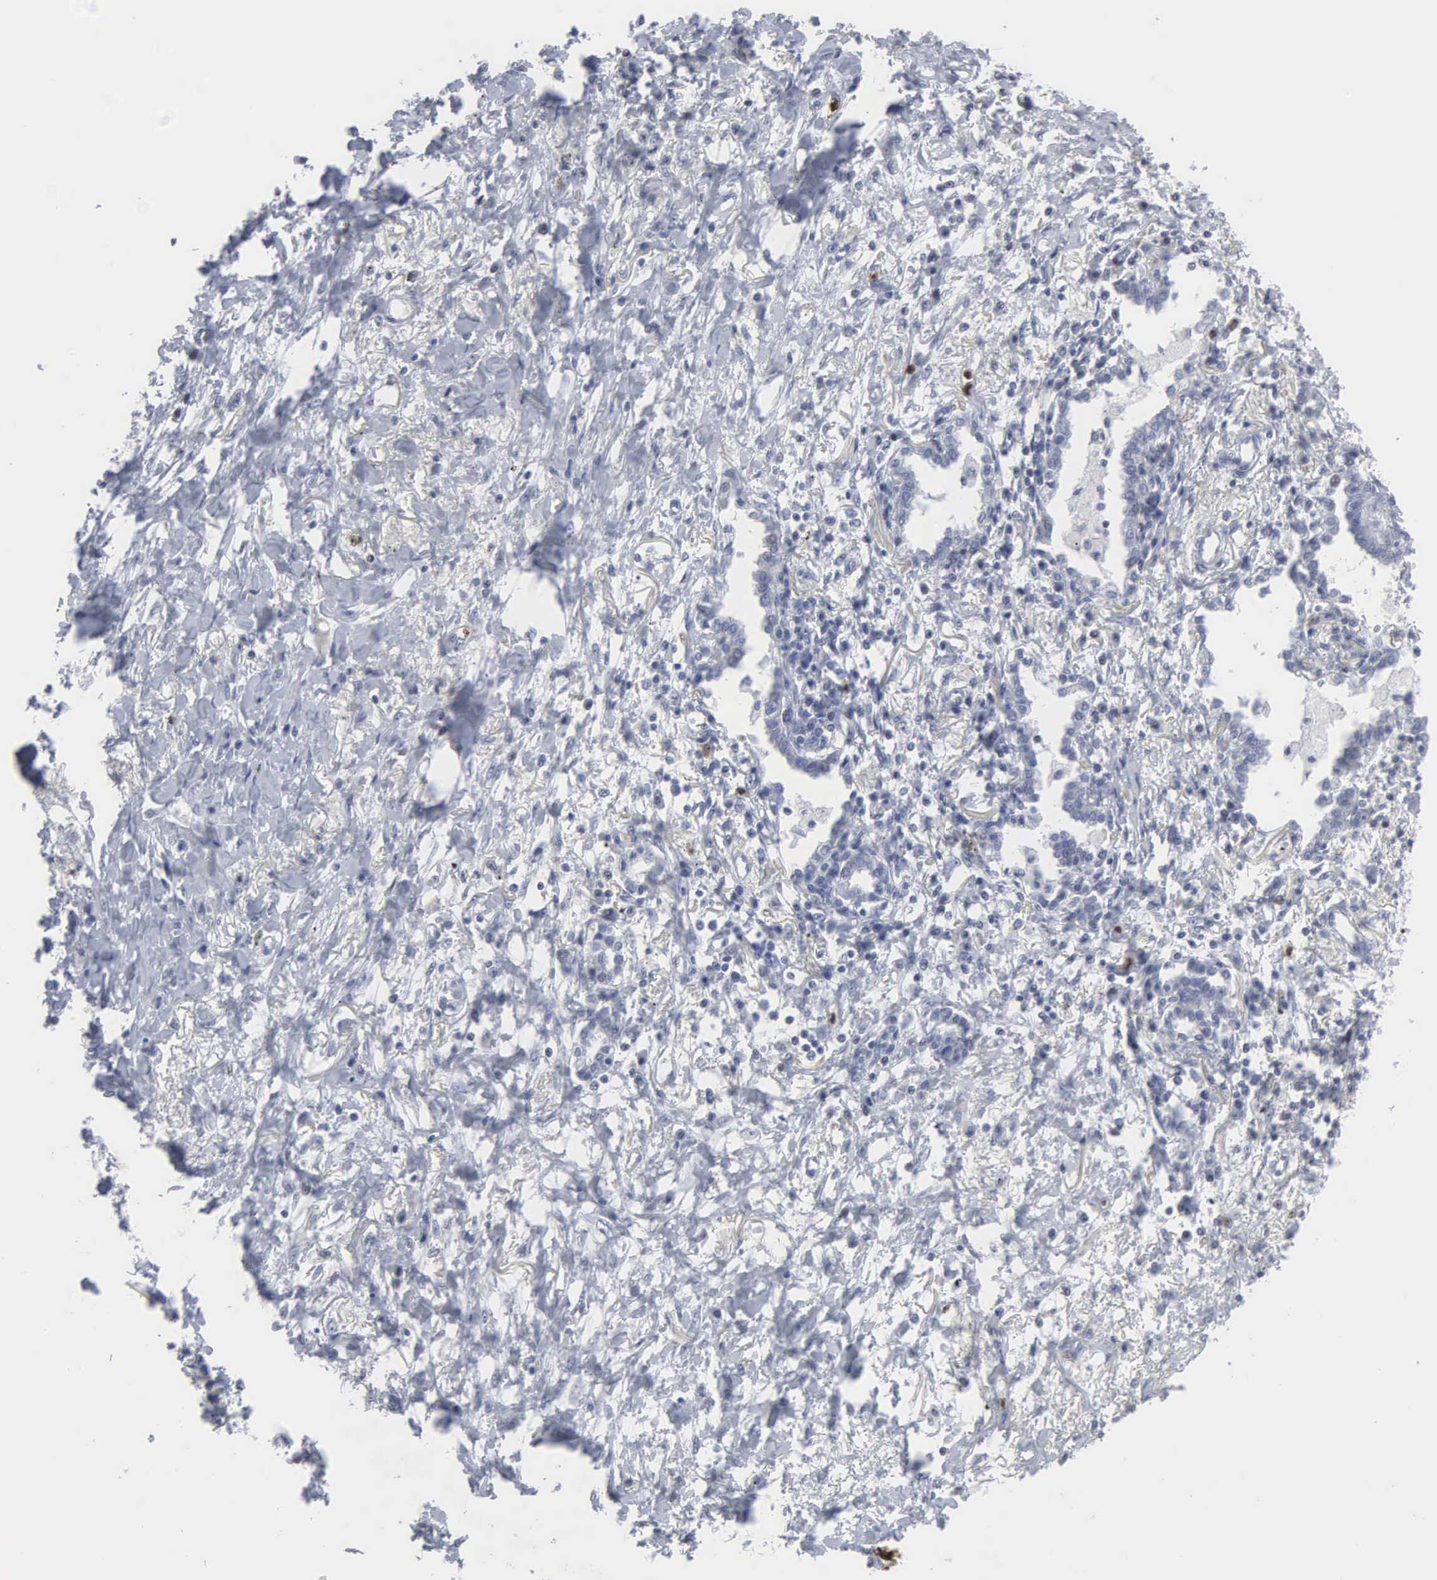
{"staining": {"intensity": "negative", "quantity": "none", "location": "none"}, "tissue": "lung cancer", "cell_type": "Tumor cells", "image_type": "cancer", "snomed": [{"axis": "morphology", "description": "Adenocarcinoma, NOS"}, {"axis": "topography", "description": "Lung"}], "caption": "Immunohistochemical staining of lung cancer (adenocarcinoma) demonstrates no significant positivity in tumor cells. (IHC, brightfield microscopy, high magnification).", "gene": "SPIN3", "patient": {"sex": "male", "age": 60}}